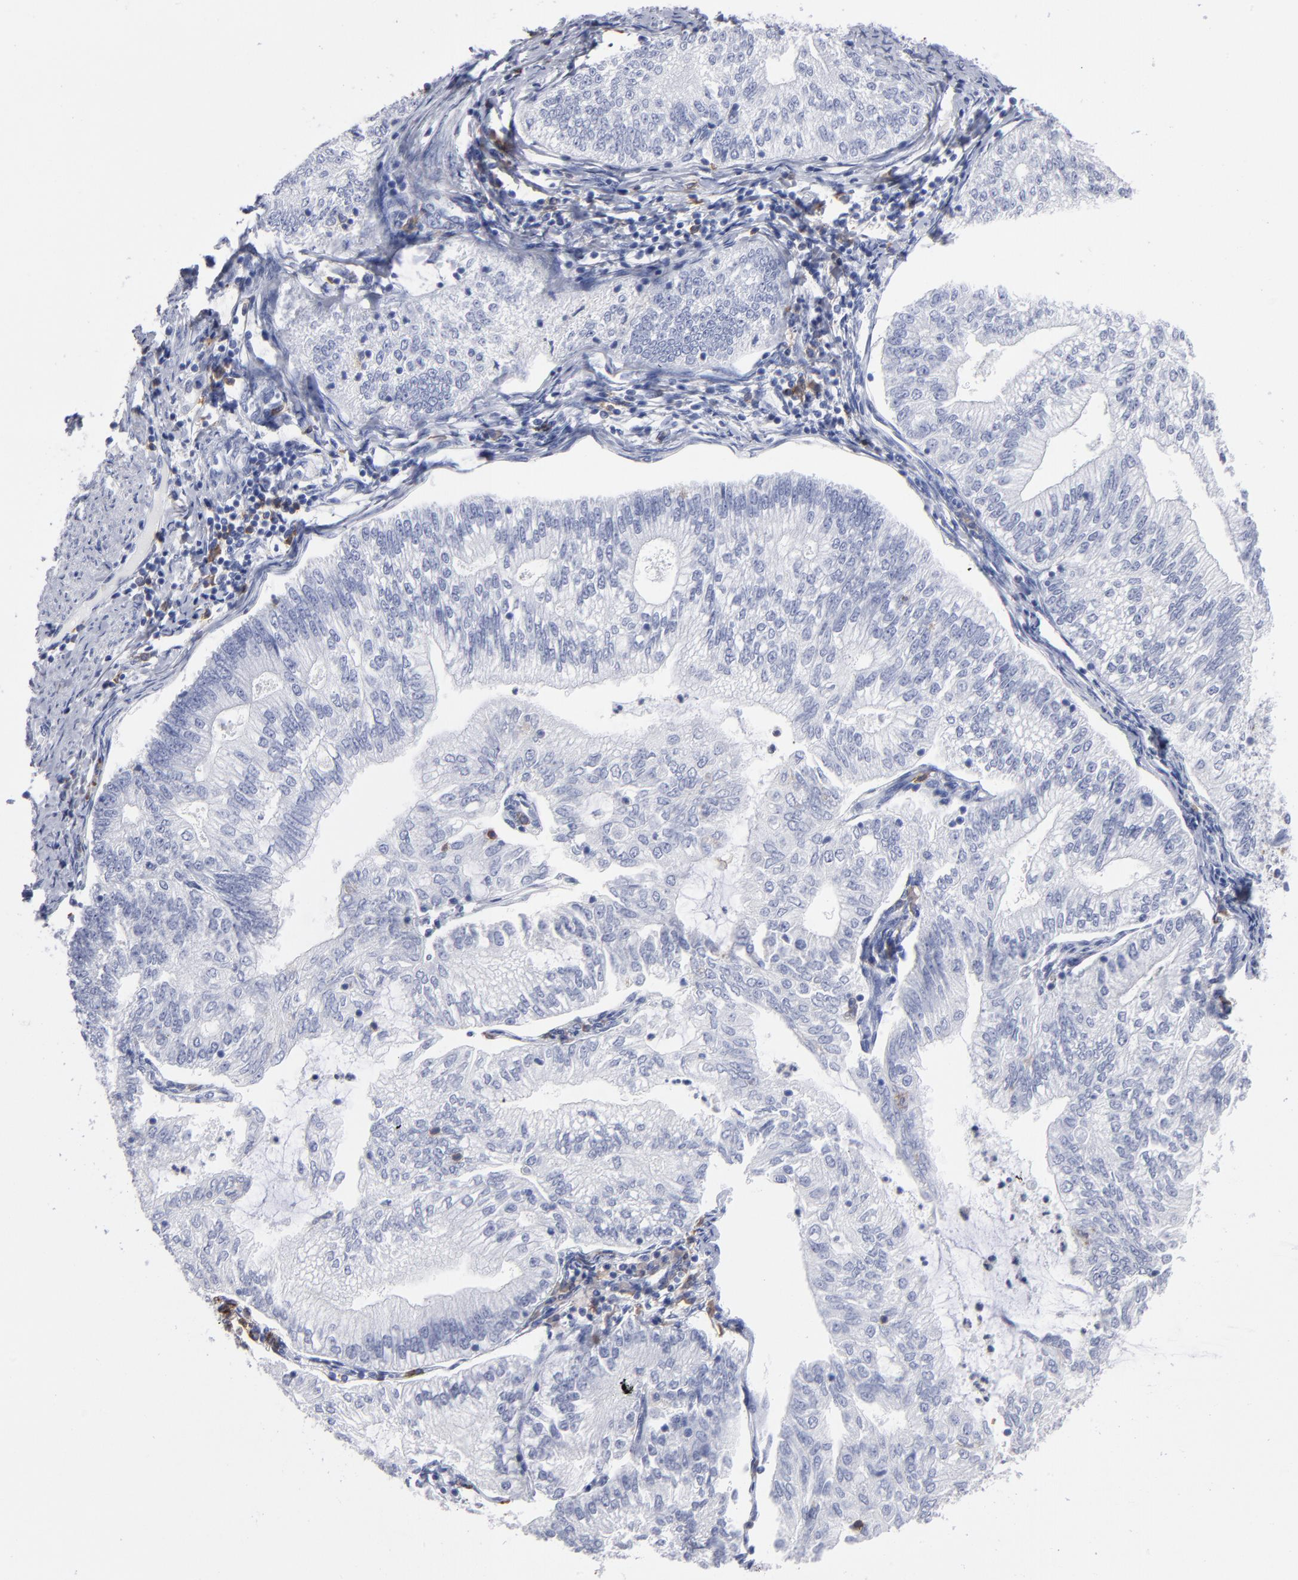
{"staining": {"intensity": "negative", "quantity": "none", "location": "none"}, "tissue": "endometrial cancer", "cell_type": "Tumor cells", "image_type": "cancer", "snomed": [{"axis": "morphology", "description": "Adenocarcinoma, NOS"}, {"axis": "topography", "description": "Endometrium"}], "caption": "This is an immunohistochemistry micrograph of human adenocarcinoma (endometrial). There is no positivity in tumor cells.", "gene": "LAT2", "patient": {"sex": "female", "age": 69}}